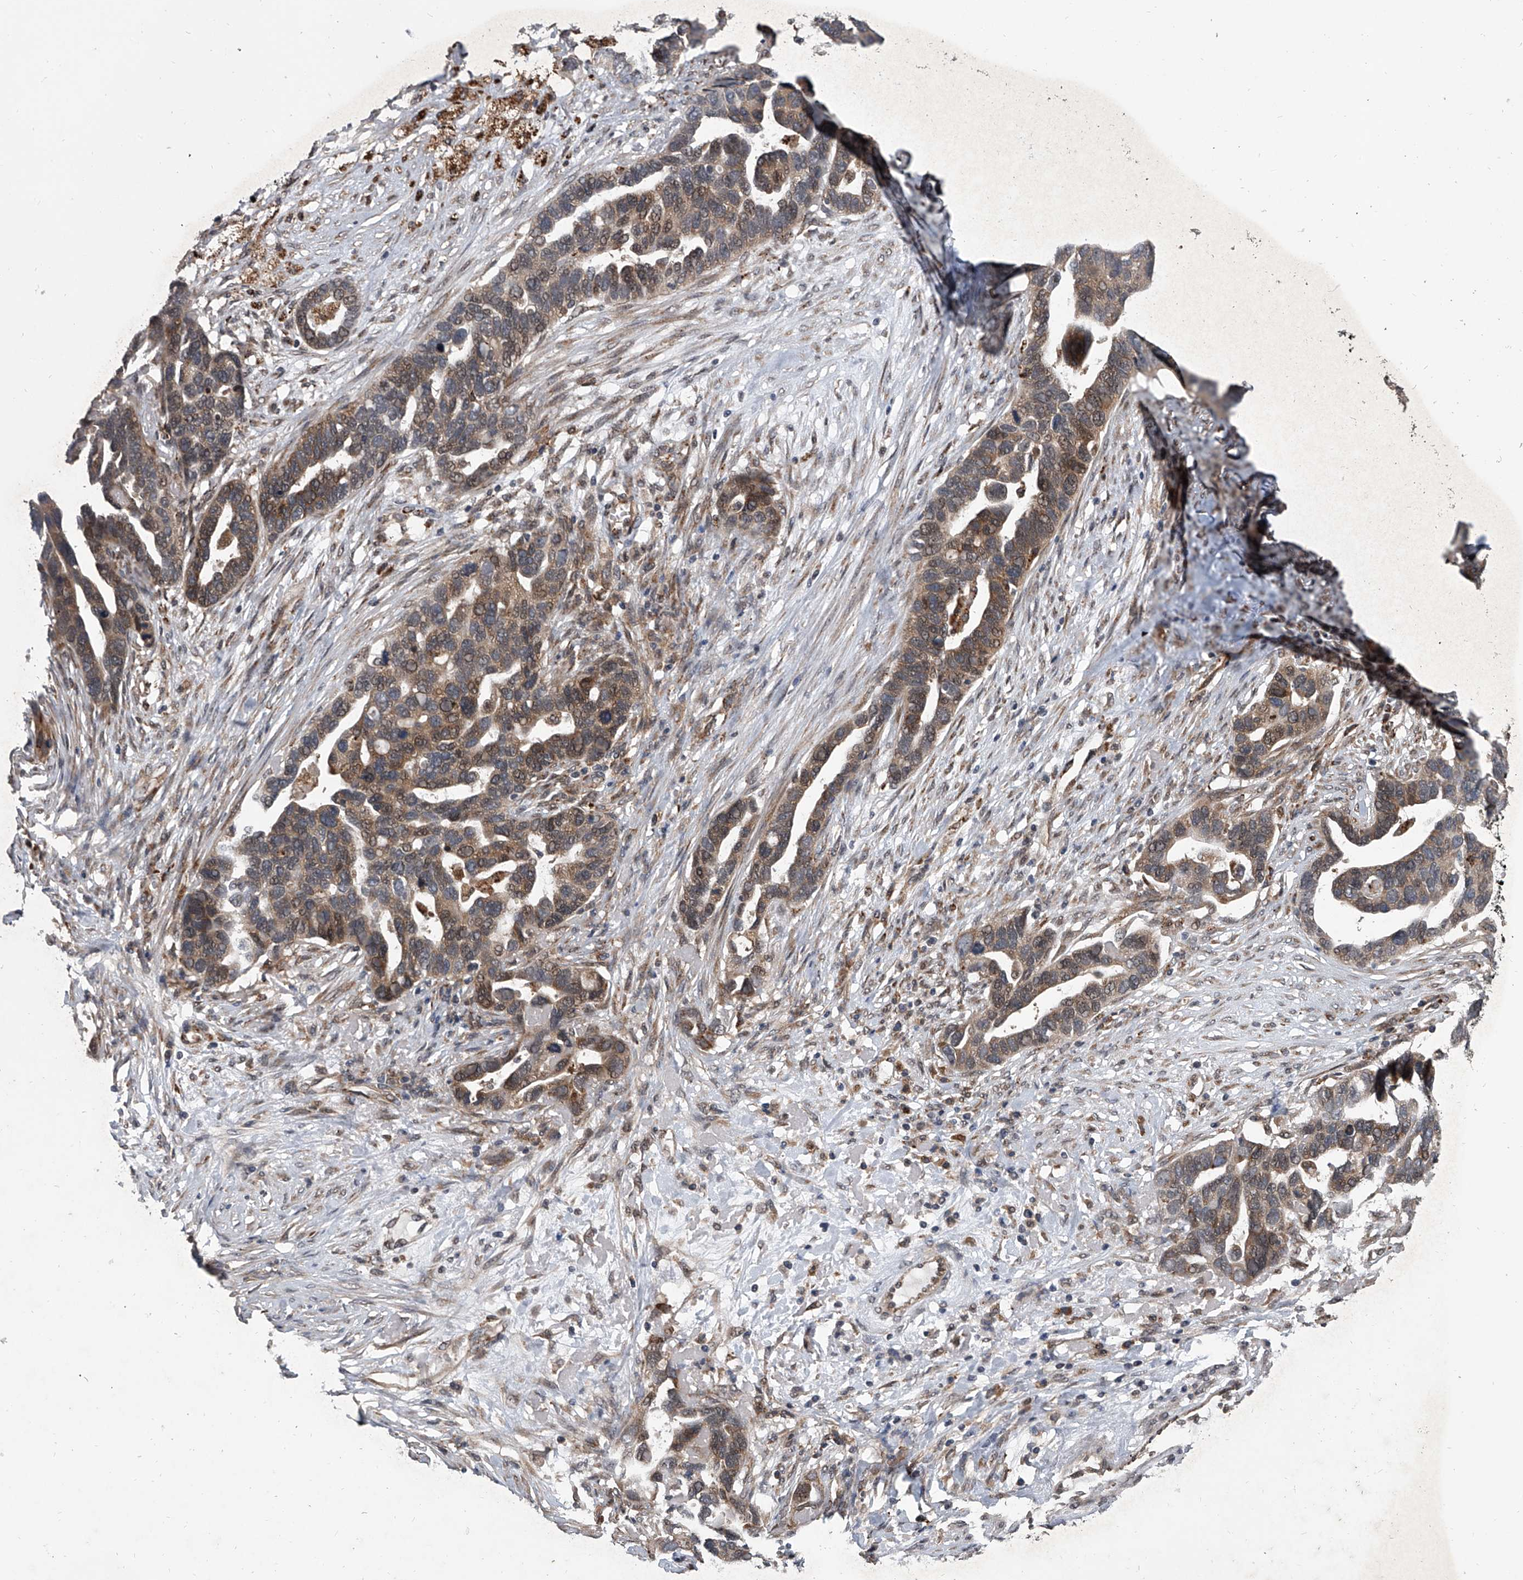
{"staining": {"intensity": "weak", "quantity": ">75%", "location": "cytoplasmic/membranous"}, "tissue": "ovarian cancer", "cell_type": "Tumor cells", "image_type": "cancer", "snomed": [{"axis": "morphology", "description": "Cystadenocarcinoma, serous, NOS"}, {"axis": "topography", "description": "Ovary"}], "caption": "Human ovarian cancer (serous cystadenocarcinoma) stained with a brown dye displays weak cytoplasmic/membranous positive expression in about >75% of tumor cells.", "gene": "GEMIN8", "patient": {"sex": "female", "age": 54}}